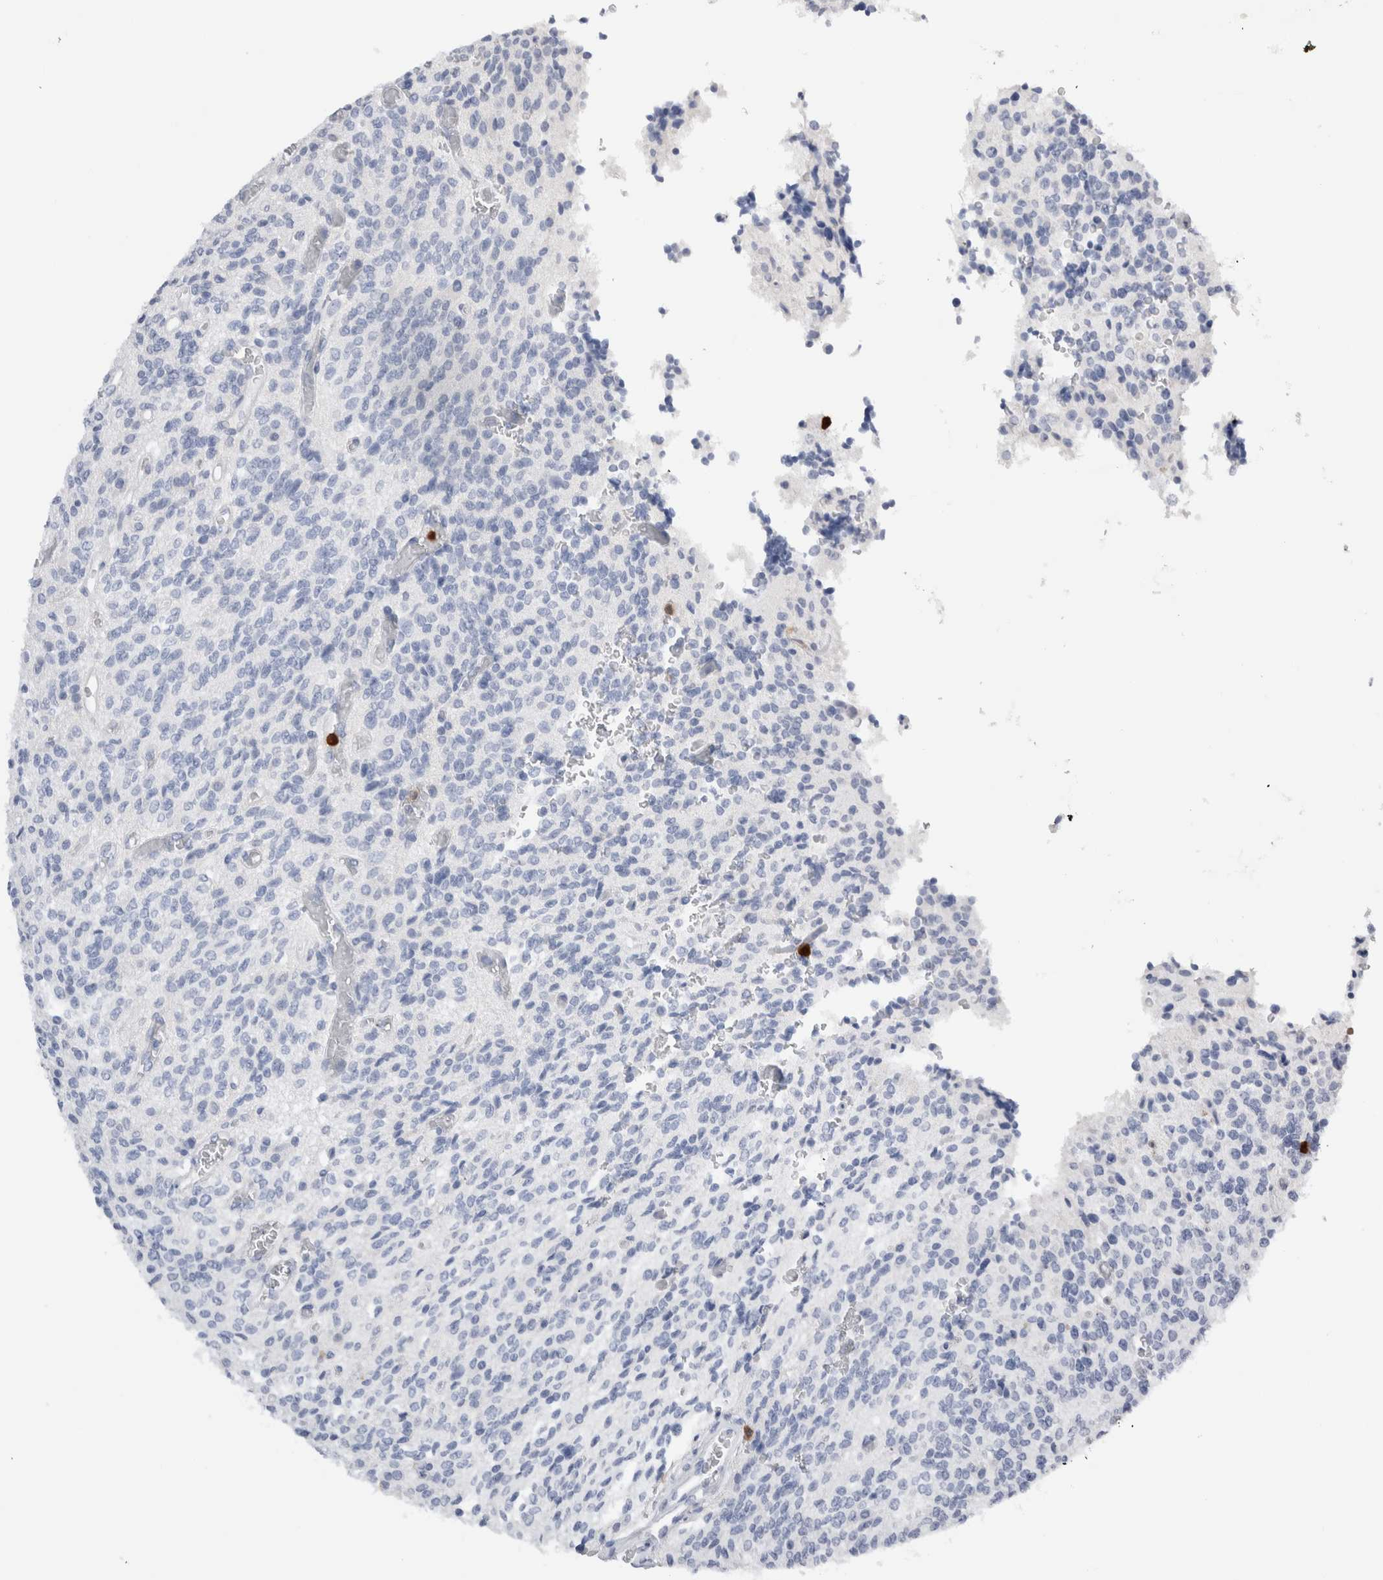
{"staining": {"intensity": "negative", "quantity": "none", "location": "none"}, "tissue": "glioma", "cell_type": "Tumor cells", "image_type": "cancer", "snomed": [{"axis": "morphology", "description": "Glioma, malignant, High grade"}, {"axis": "topography", "description": "Brain"}], "caption": "Immunohistochemistry (IHC) photomicrograph of human glioma stained for a protein (brown), which shows no positivity in tumor cells.", "gene": "S100A12", "patient": {"sex": "male", "age": 34}}